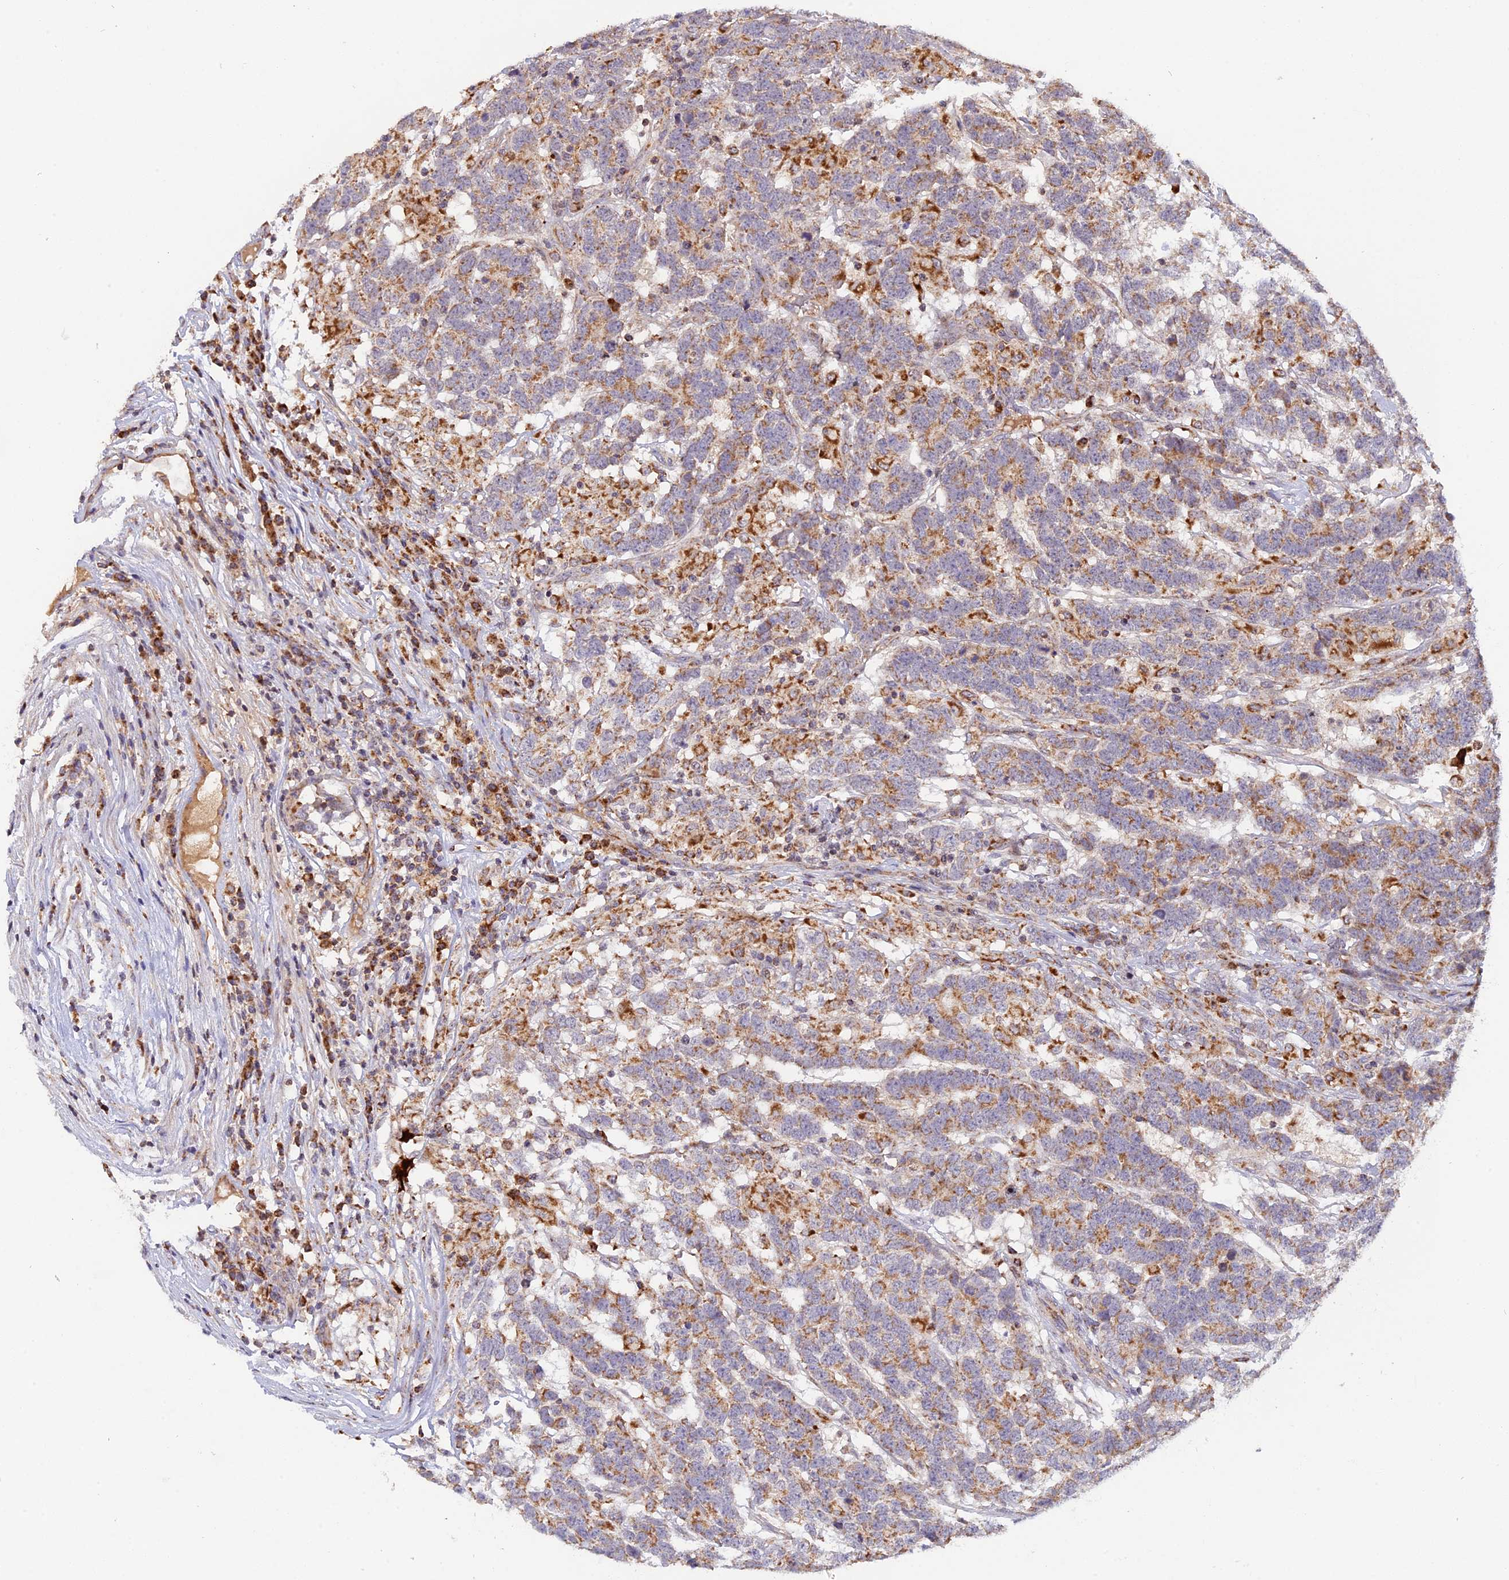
{"staining": {"intensity": "weak", "quantity": "25%-75%", "location": "cytoplasmic/membranous"}, "tissue": "testis cancer", "cell_type": "Tumor cells", "image_type": "cancer", "snomed": [{"axis": "morphology", "description": "Carcinoma, Embryonal, NOS"}, {"axis": "topography", "description": "Testis"}], "caption": "Brown immunohistochemical staining in testis embryonal carcinoma demonstrates weak cytoplasmic/membranous staining in approximately 25%-75% of tumor cells.", "gene": "MPV17L", "patient": {"sex": "male", "age": 26}}